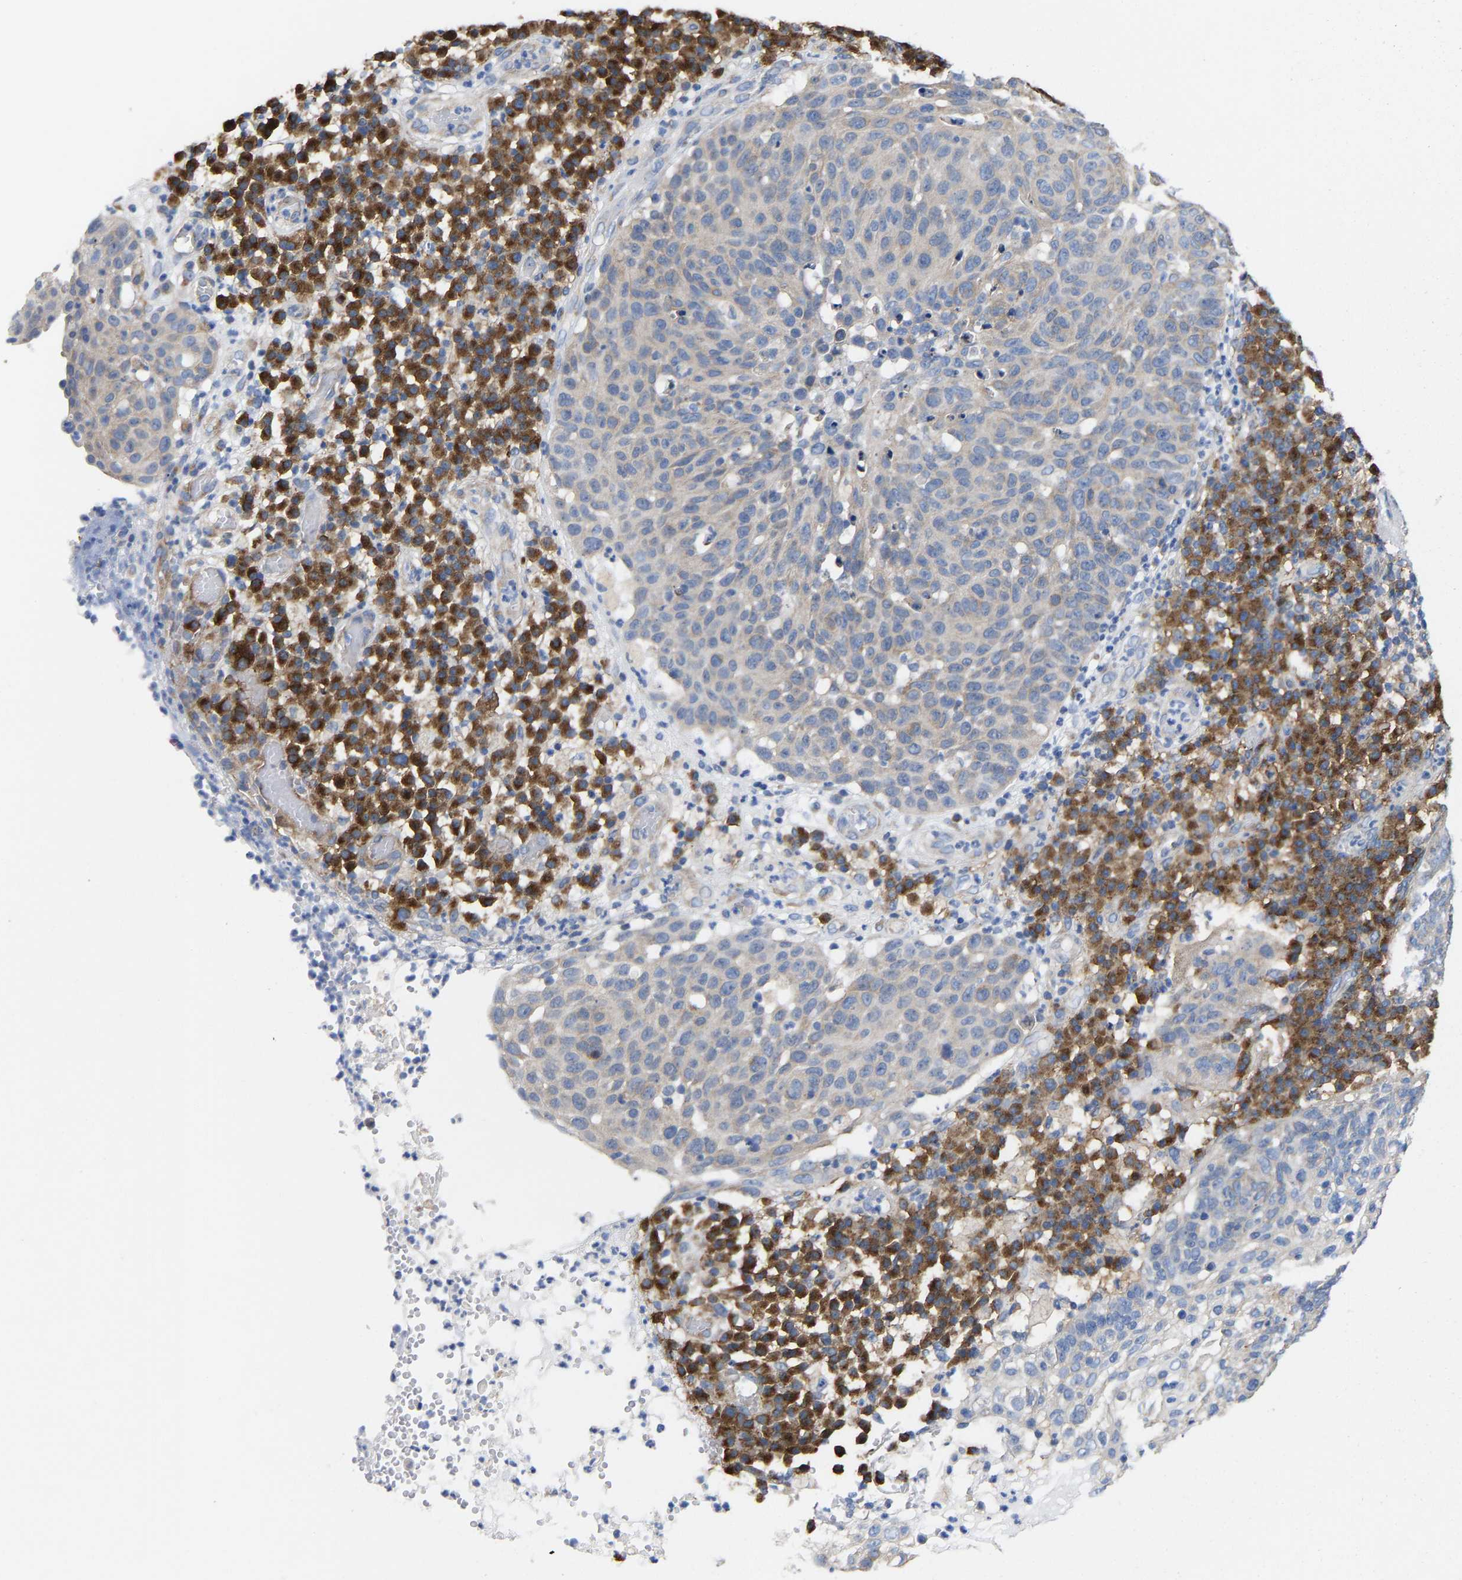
{"staining": {"intensity": "weak", "quantity": "<25%", "location": "cytoplasmic/membranous"}, "tissue": "skin cancer", "cell_type": "Tumor cells", "image_type": "cancer", "snomed": [{"axis": "morphology", "description": "Squamous cell carcinoma in situ, NOS"}, {"axis": "morphology", "description": "Squamous cell carcinoma, NOS"}, {"axis": "topography", "description": "Skin"}], "caption": "Human squamous cell carcinoma in situ (skin) stained for a protein using IHC exhibits no staining in tumor cells.", "gene": "PPP1R15A", "patient": {"sex": "male", "age": 93}}